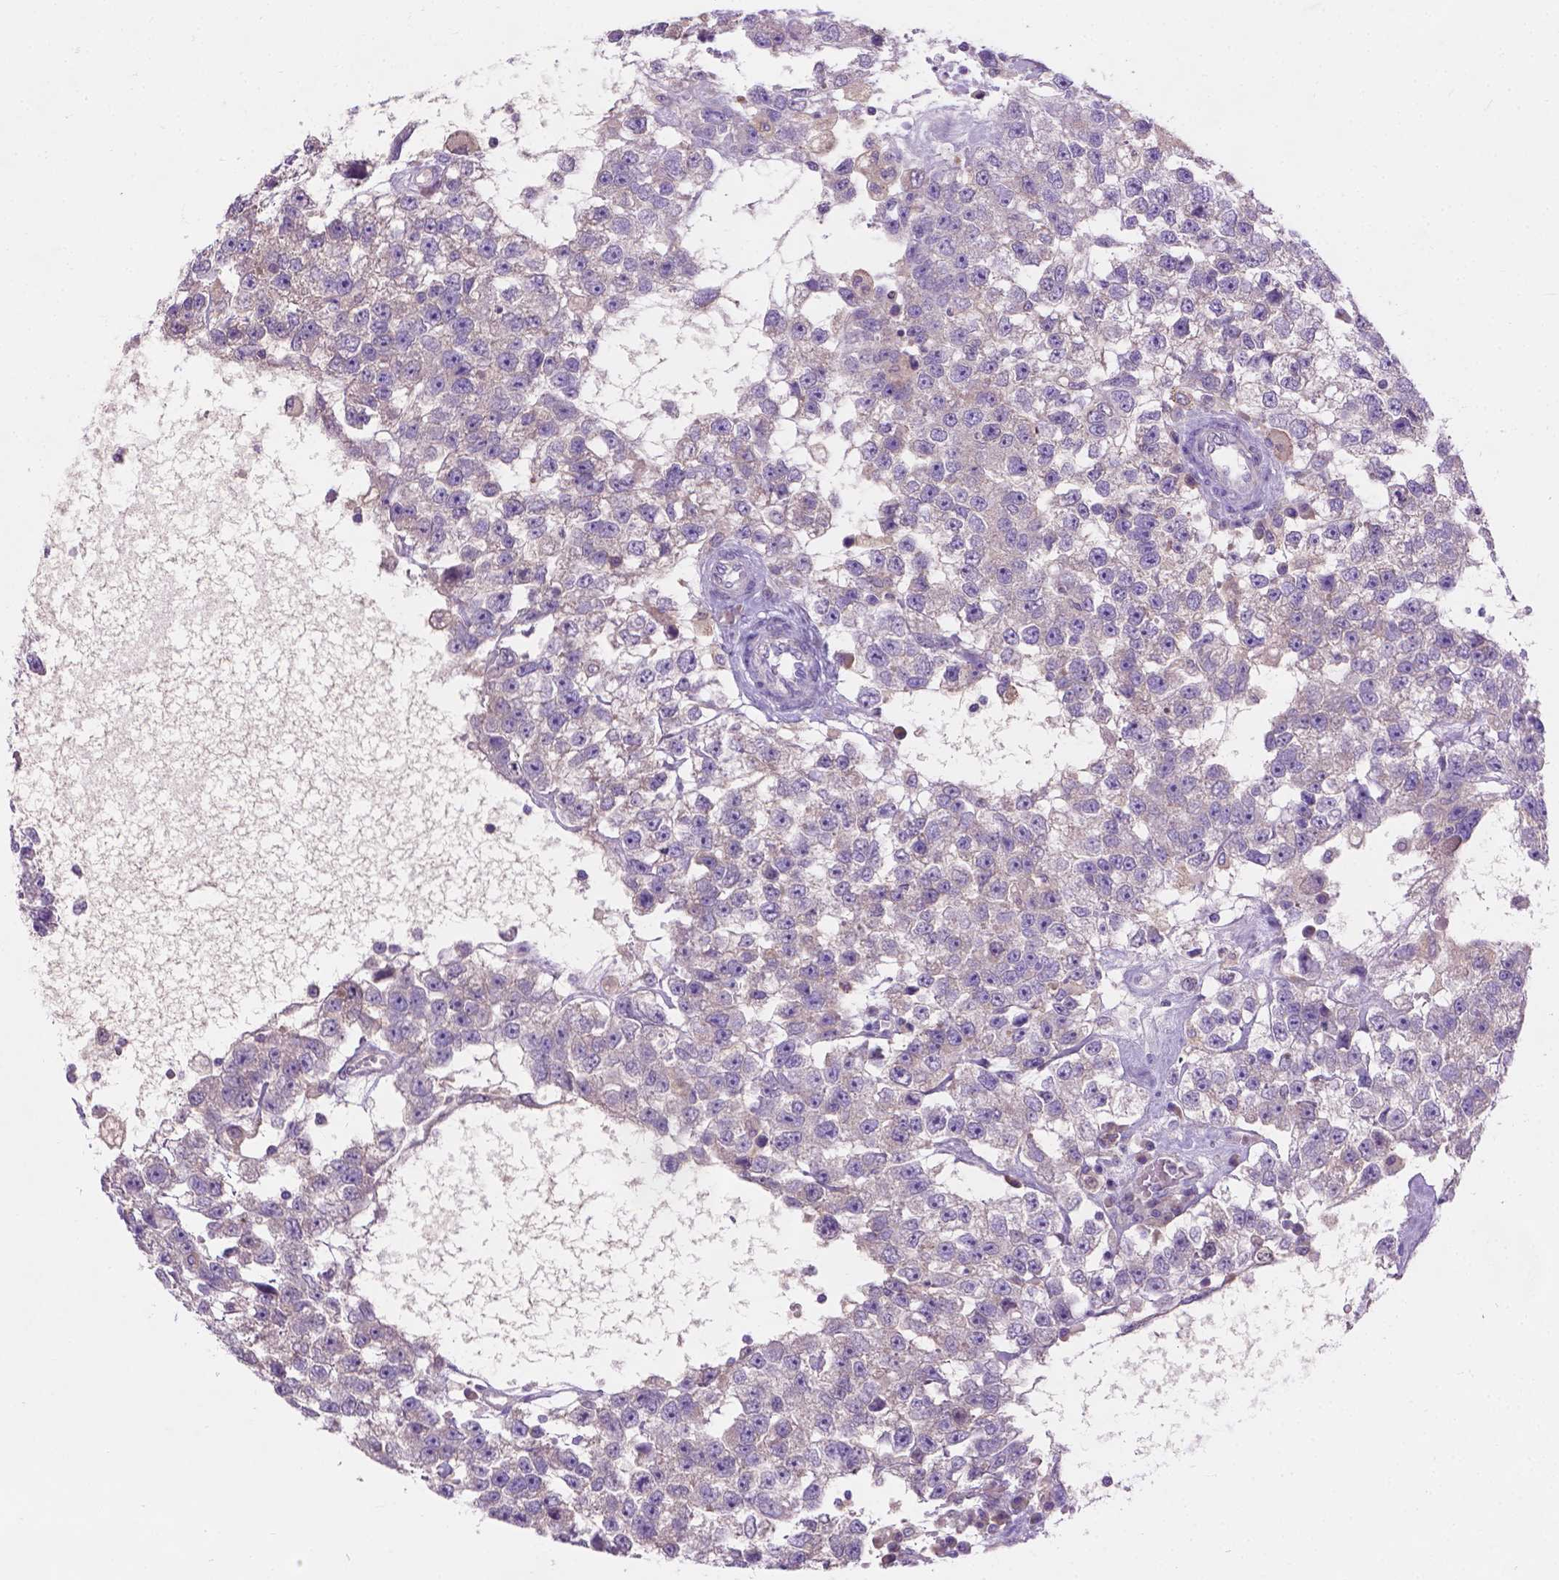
{"staining": {"intensity": "negative", "quantity": "none", "location": "none"}, "tissue": "testis cancer", "cell_type": "Tumor cells", "image_type": "cancer", "snomed": [{"axis": "morphology", "description": "Seminoma, NOS"}, {"axis": "topography", "description": "Testis"}], "caption": "IHC histopathology image of human seminoma (testis) stained for a protein (brown), which demonstrates no positivity in tumor cells.", "gene": "NOXO1", "patient": {"sex": "male", "age": 34}}